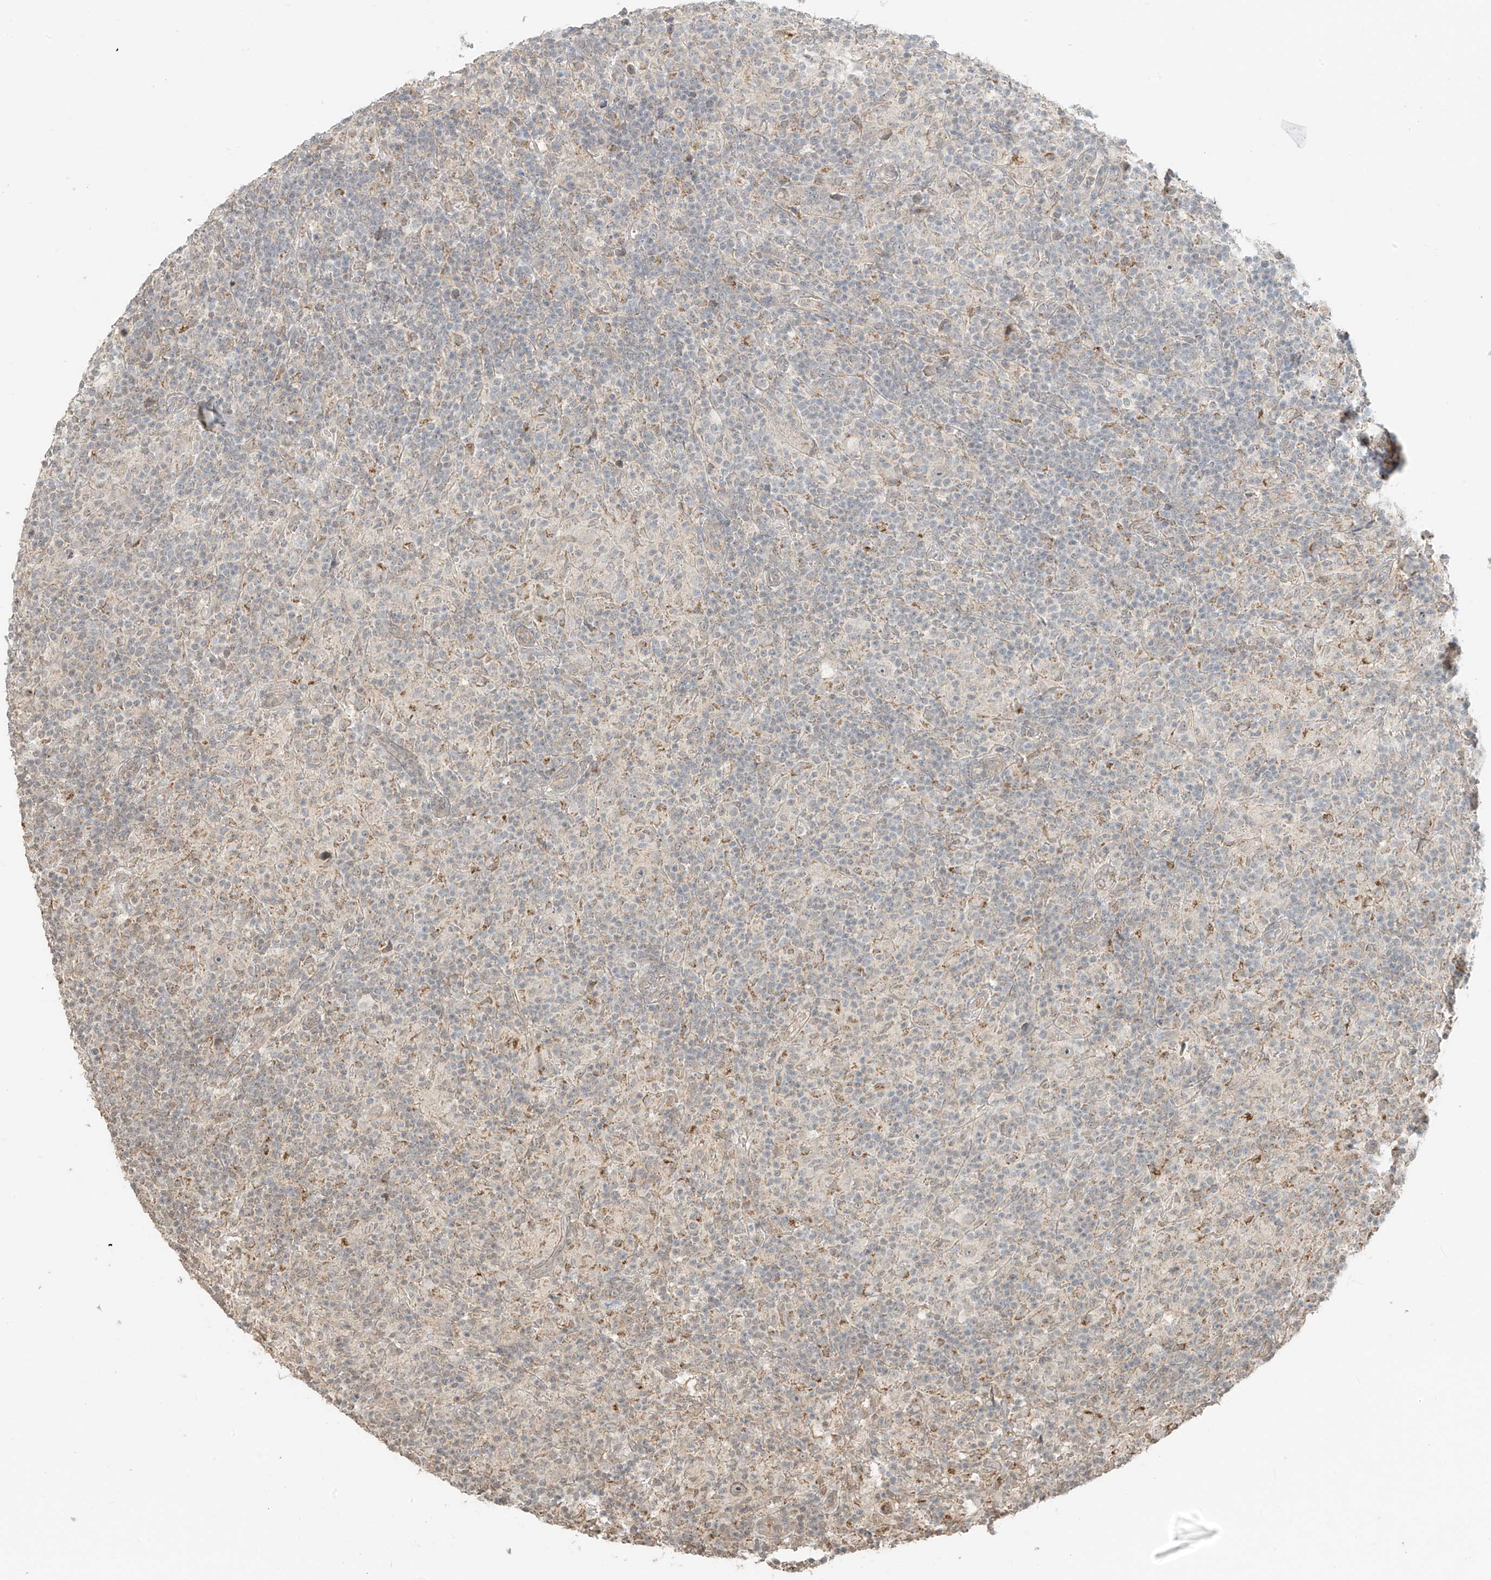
{"staining": {"intensity": "weak", "quantity": "<25%", "location": "cytoplasmic/membranous"}, "tissue": "lymphoma", "cell_type": "Tumor cells", "image_type": "cancer", "snomed": [{"axis": "morphology", "description": "Hodgkin's disease, NOS"}, {"axis": "topography", "description": "Lymph node"}], "caption": "Immunohistochemistry (IHC) photomicrograph of human lymphoma stained for a protein (brown), which demonstrates no expression in tumor cells.", "gene": "ABCD1", "patient": {"sex": "male", "age": 70}}